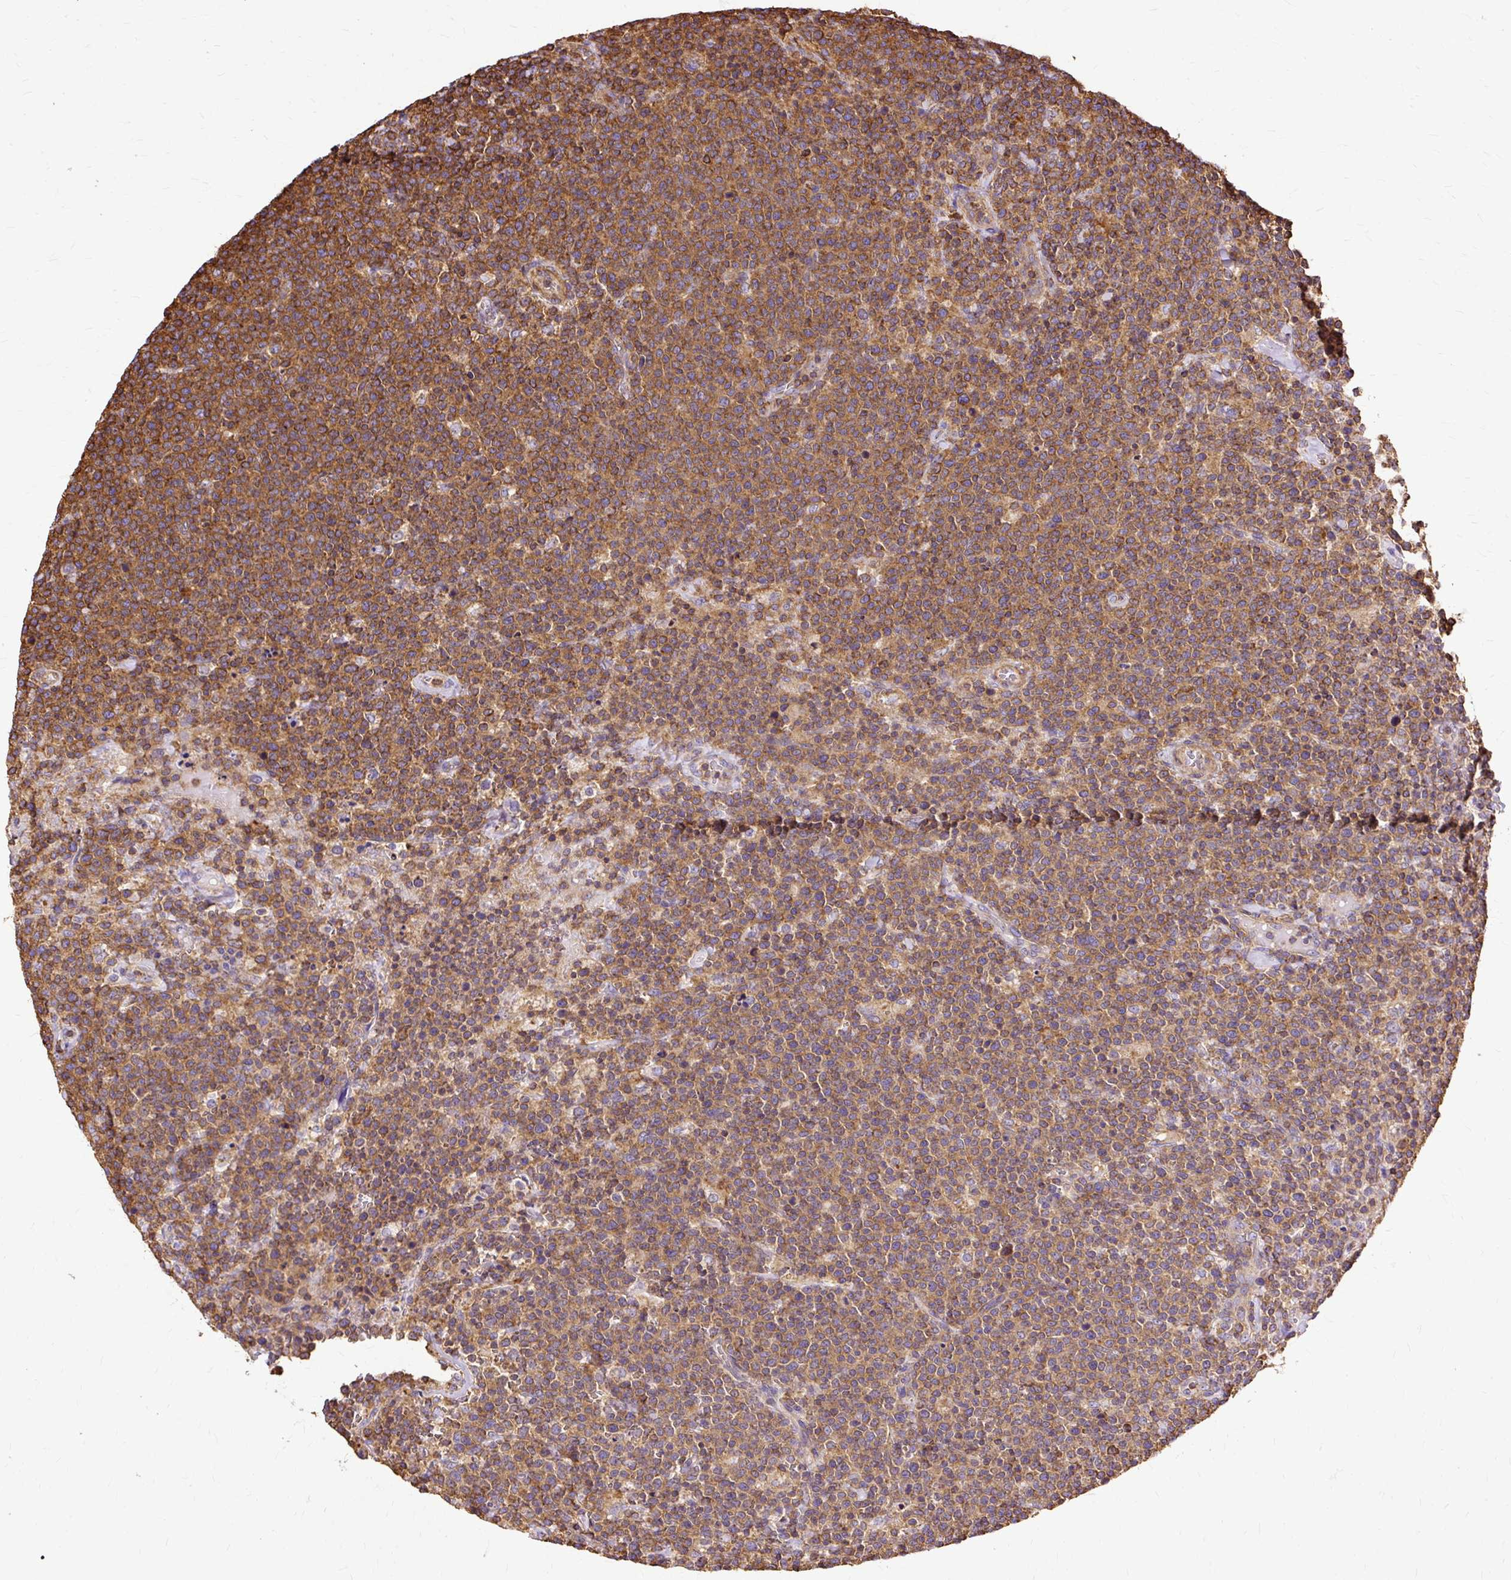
{"staining": {"intensity": "moderate", "quantity": ">75%", "location": "cytoplasmic/membranous"}, "tissue": "lymphoma", "cell_type": "Tumor cells", "image_type": "cancer", "snomed": [{"axis": "morphology", "description": "Malignant lymphoma, non-Hodgkin's type, High grade"}, {"axis": "topography", "description": "Lymph node"}], "caption": "Moderate cytoplasmic/membranous positivity for a protein is identified in about >75% of tumor cells of lymphoma using immunohistochemistry.", "gene": "KLHL11", "patient": {"sex": "male", "age": 61}}